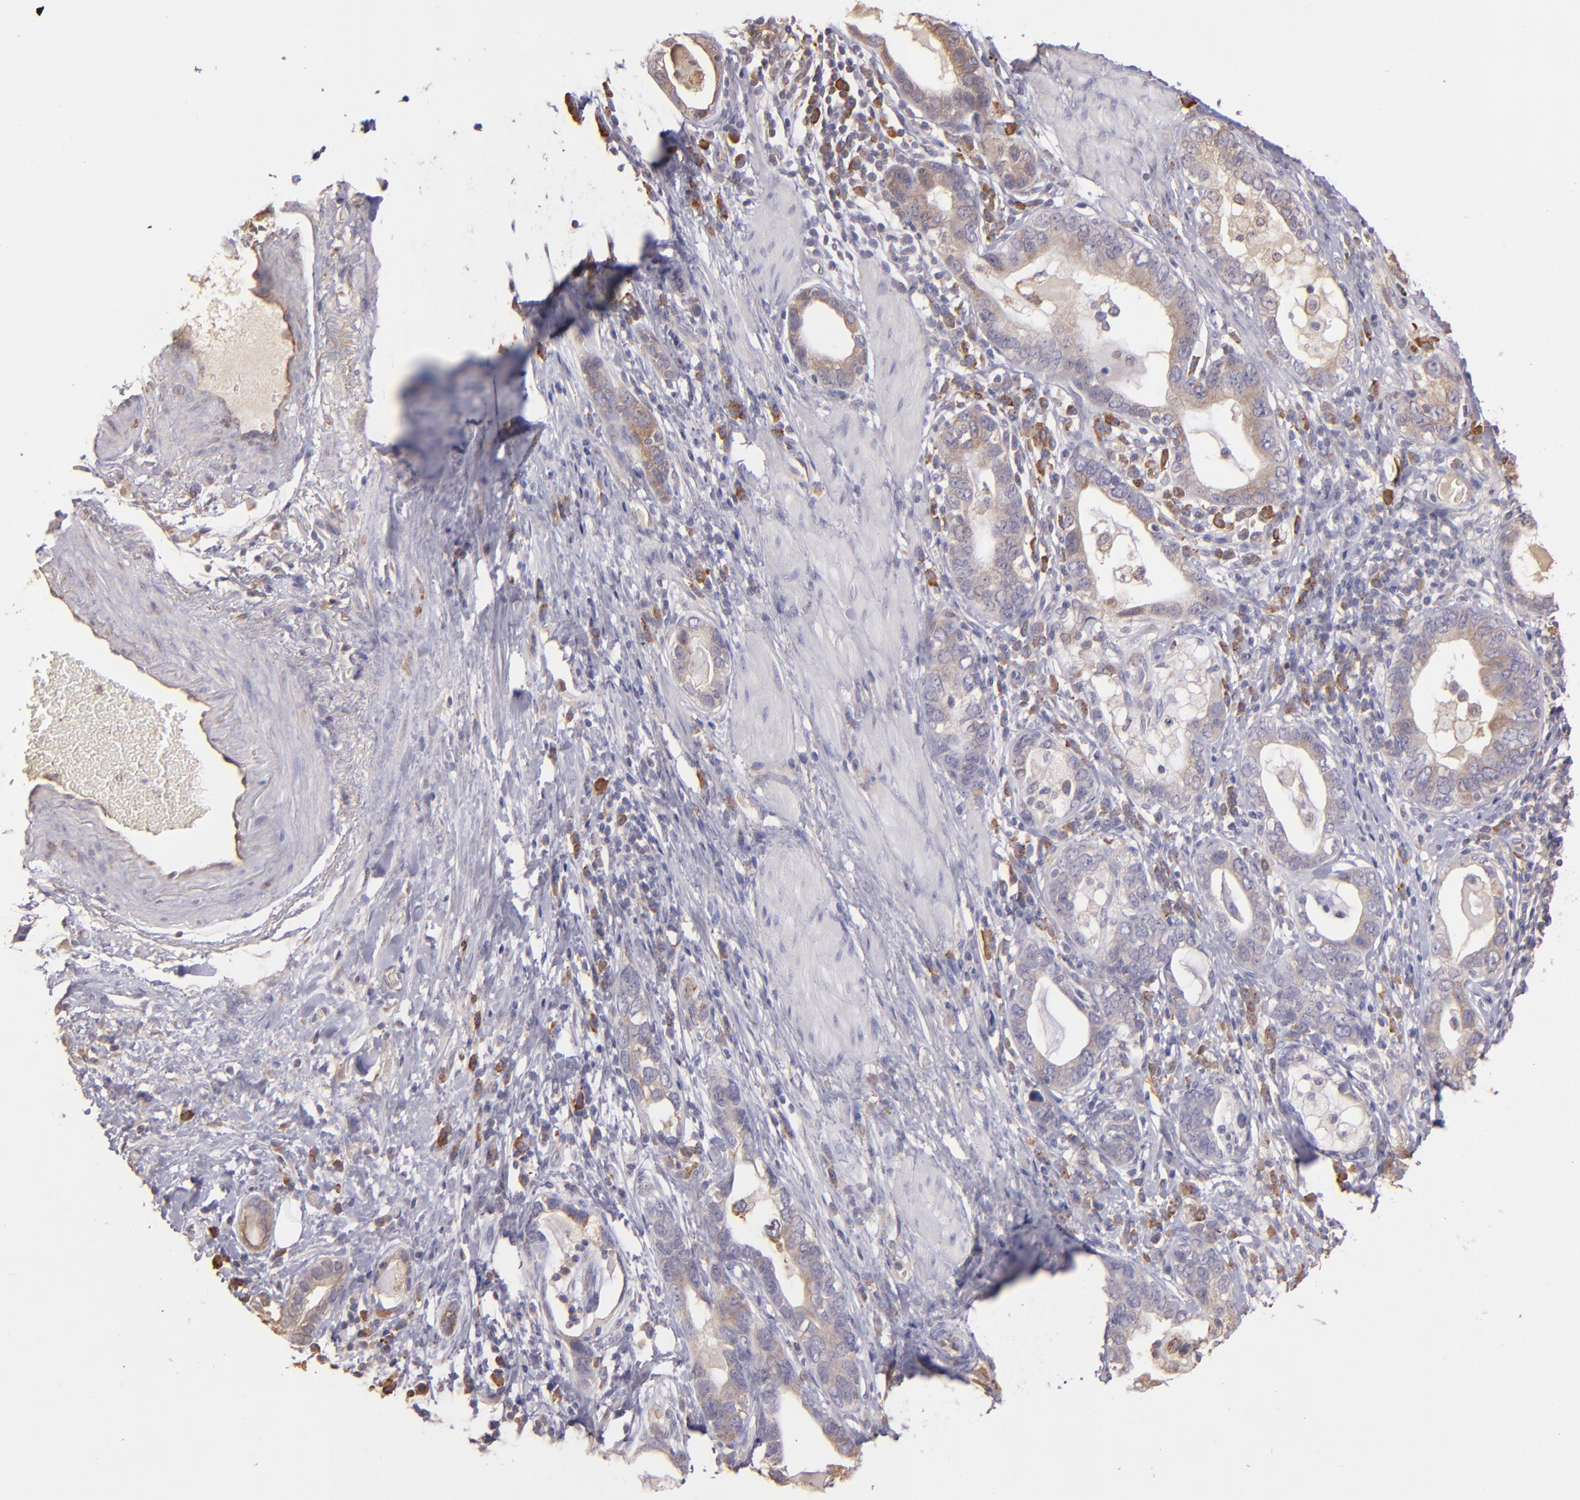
{"staining": {"intensity": "moderate", "quantity": ">75%", "location": "cytoplasmic/membranous"}, "tissue": "stomach cancer", "cell_type": "Tumor cells", "image_type": "cancer", "snomed": [{"axis": "morphology", "description": "Adenocarcinoma, NOS"}, {"axis": "topography", "description": "Stomach, lower"}], "caption": "There is medium levels of moderate cytoplasmic/membranous positivity in tumor cells of adenocarcinoma (stomach), as demonstrated by immunohistochemical staining (brown color).", "gene": "ECE1", "patient": {"sex": "female", "age": 93}}